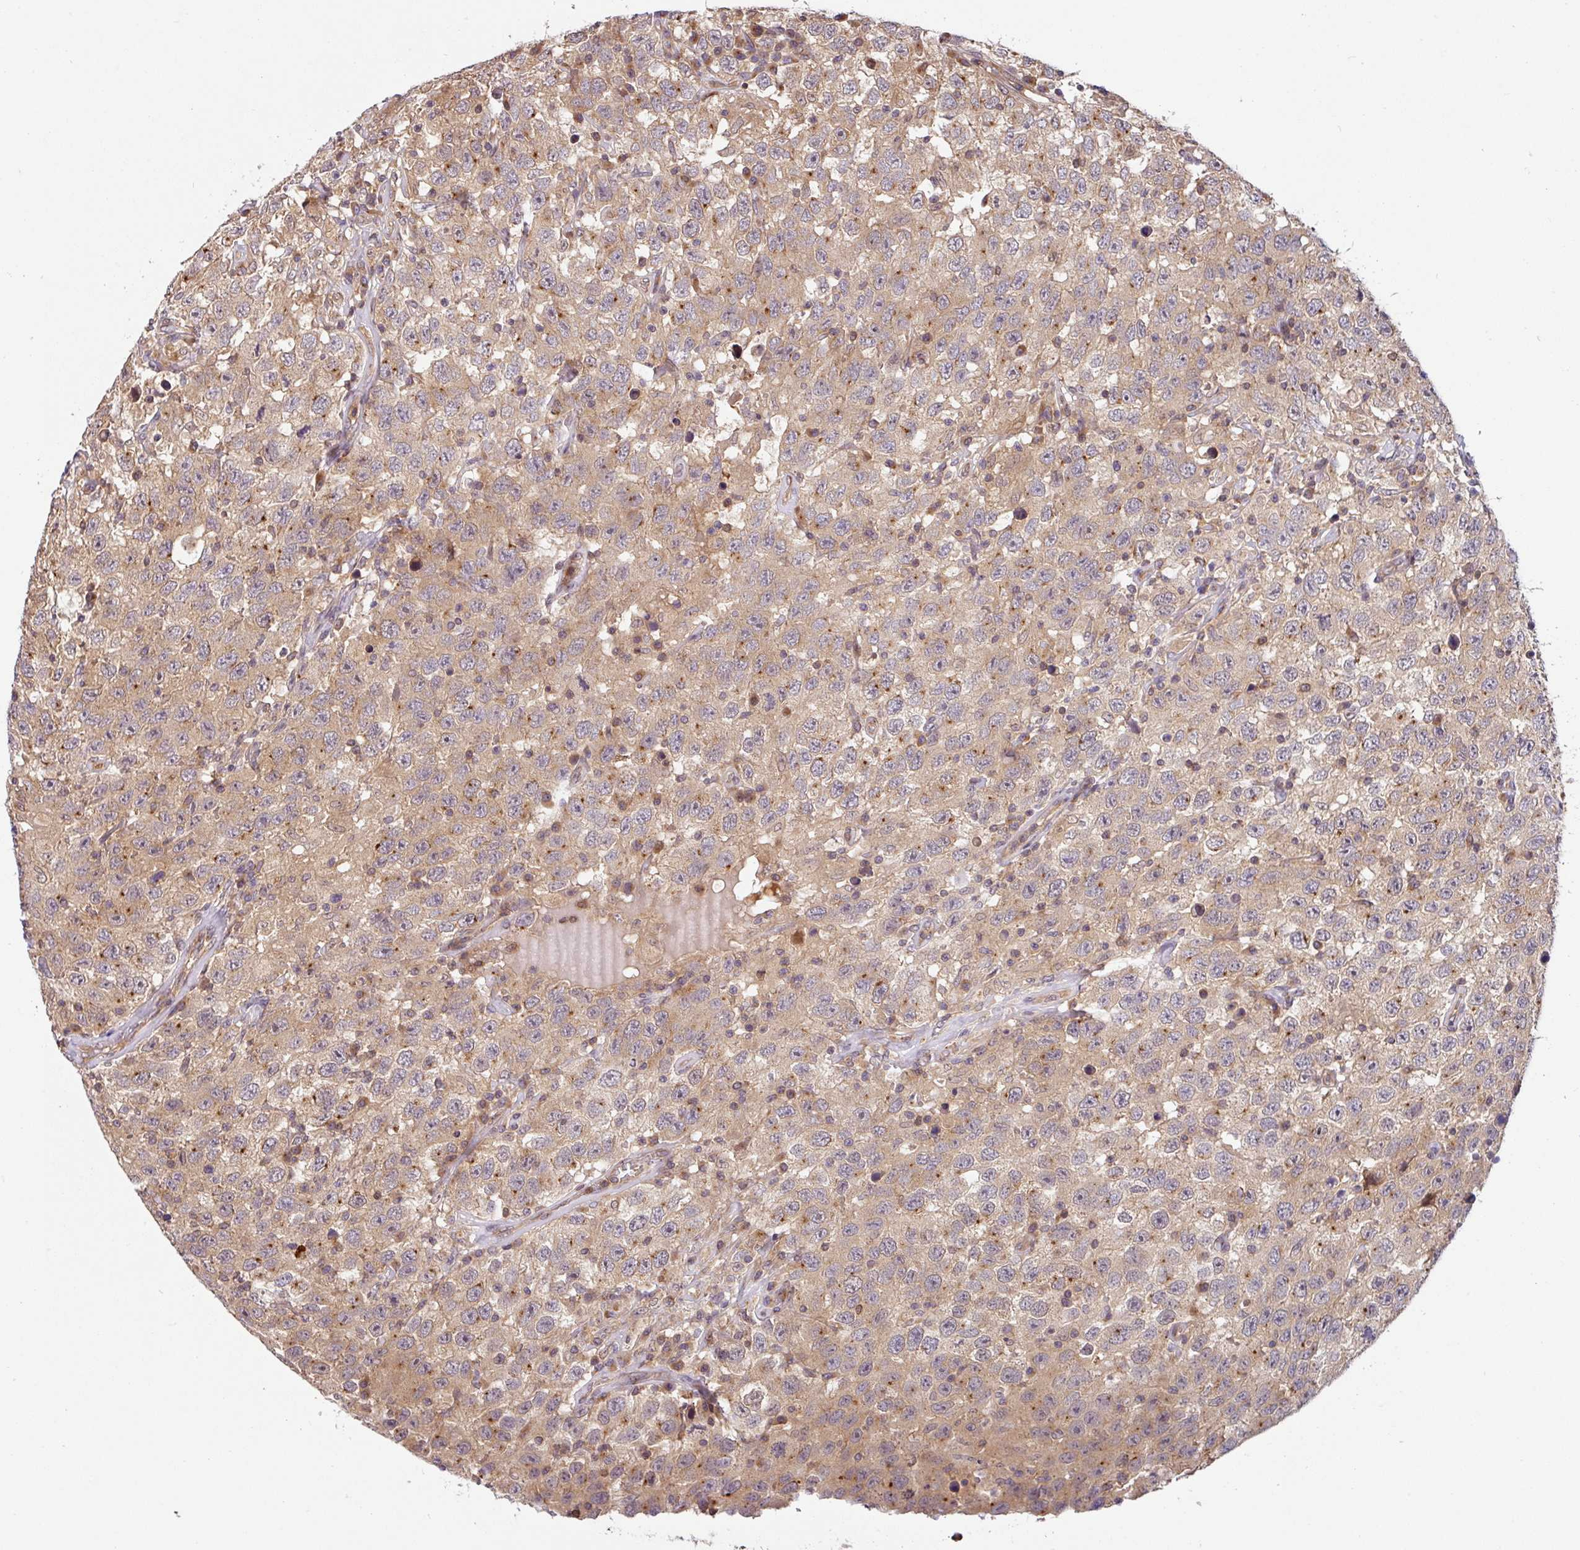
{"staining": {"intensity": "weak", "quantity": "25%-75%", "location": "cytoplasmic/membranous"}, "tissue": "testis cancer", "cell_type": "Tumor cells", "image_type": "cancer", "snomed": [{"axis": "morphology", "description": "Seminoma, NOS"}, {"axis": "topography", "description": "Testis"}], "caption": "Weak cytoplasmic/membranous staining for a protein is appreciated in approximately 25%-75% of tumor cells of testis seminoma using immunohistochemistry.", "gene": "SHB", "patient": {"sex": "male", "age": 41}}